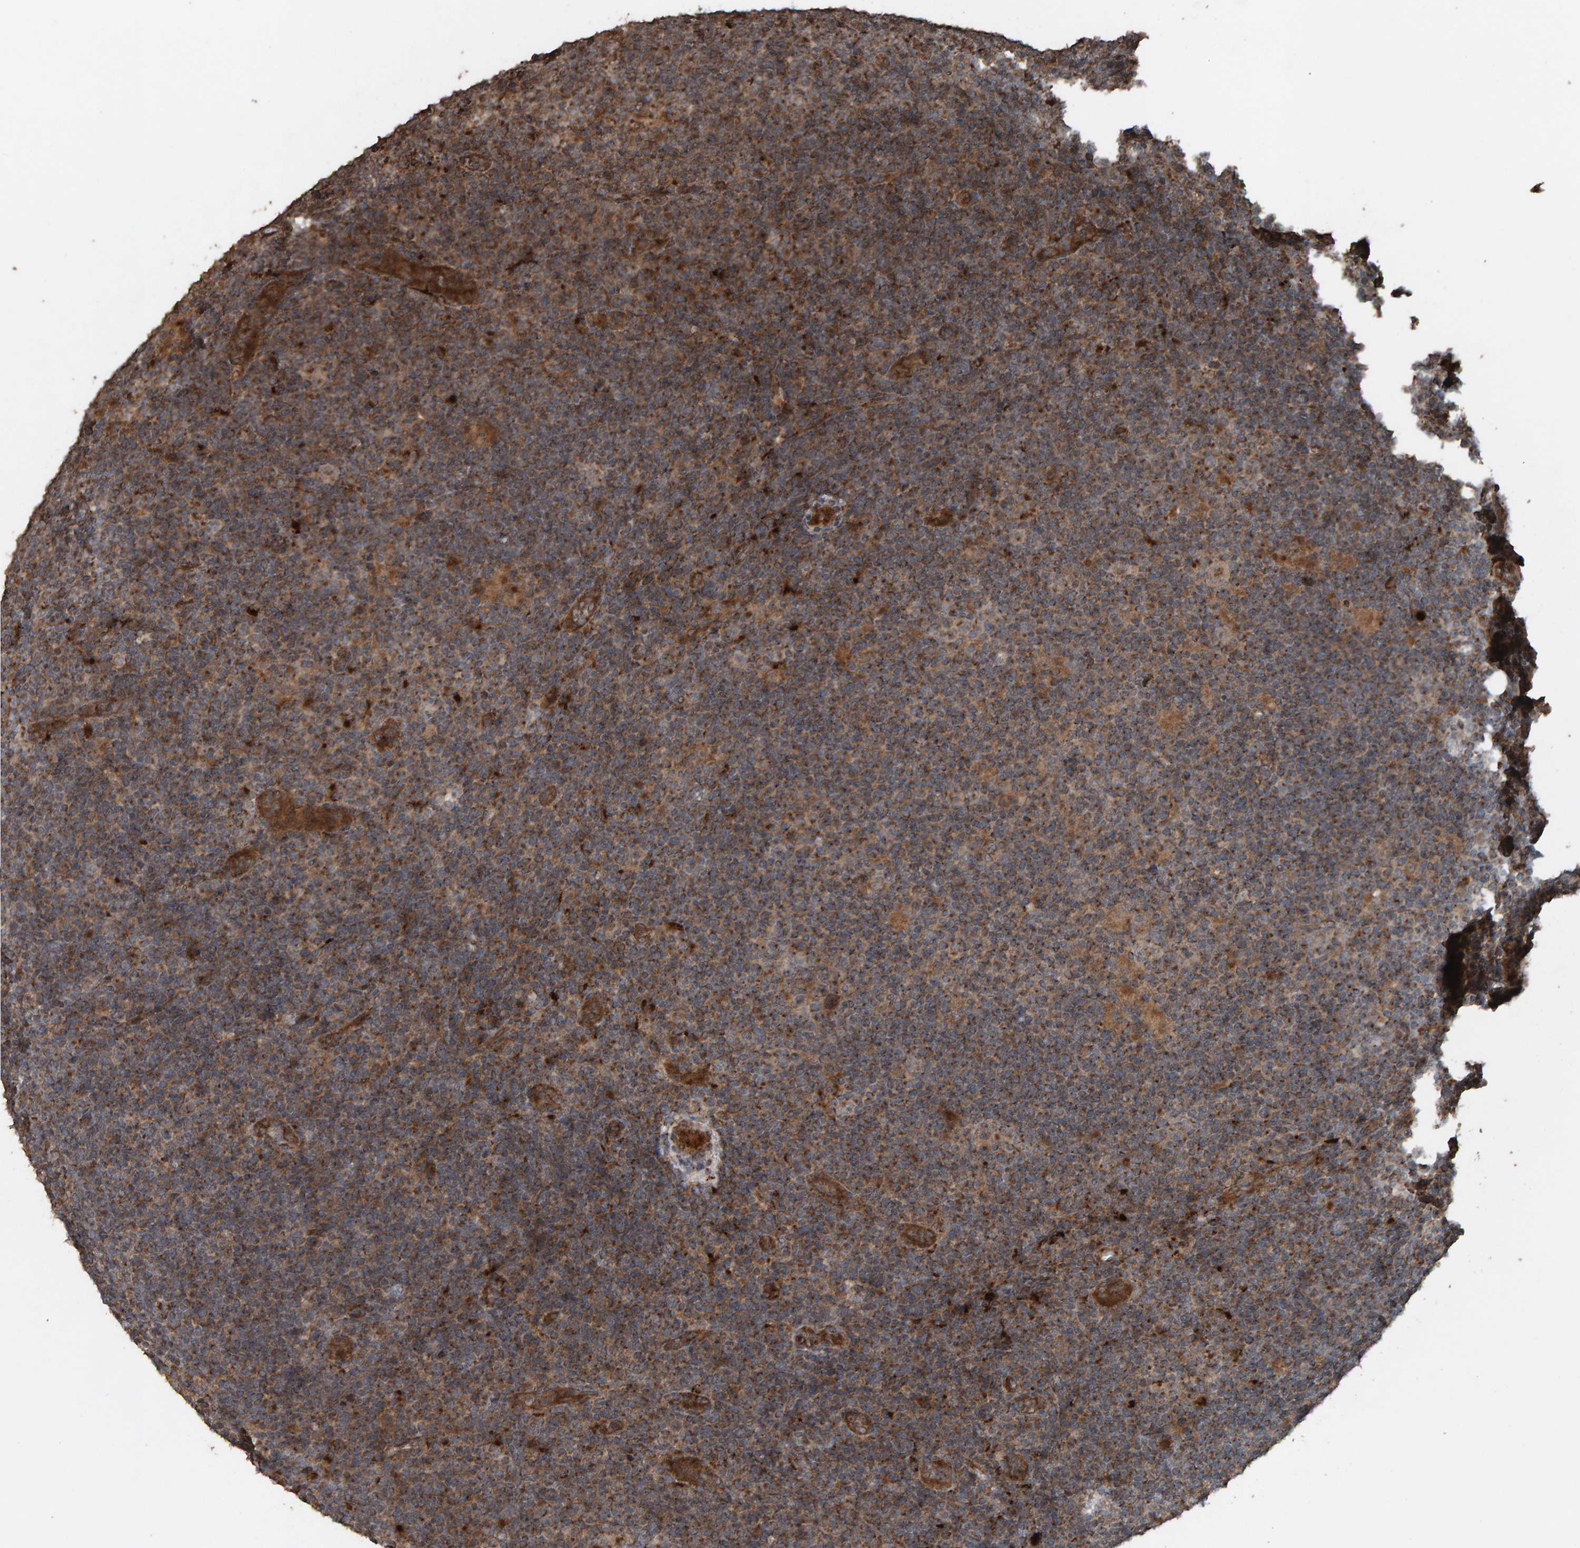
{"staining": {"intensity": "strong", "quantity": ">75%", "location": "cytoplasmic/membranous"}, "tissue": "lymphoma", "cell_type": "Tumor cells", "image_type": "cancer", "snomed": [{"axis": "morphology", "description": "Hodgkin's disease, NOS"}, {"axis": "topography", "description": "Lymph node"}], "caption": "Approximately >75% of tumor cells in lymphoma reveal strong cytoplasmic/membranous protein expression as visualized by brown immunohistochemical staining.", "gene": "DUS1L", "patient": {"sex": "female", "age": 57}}